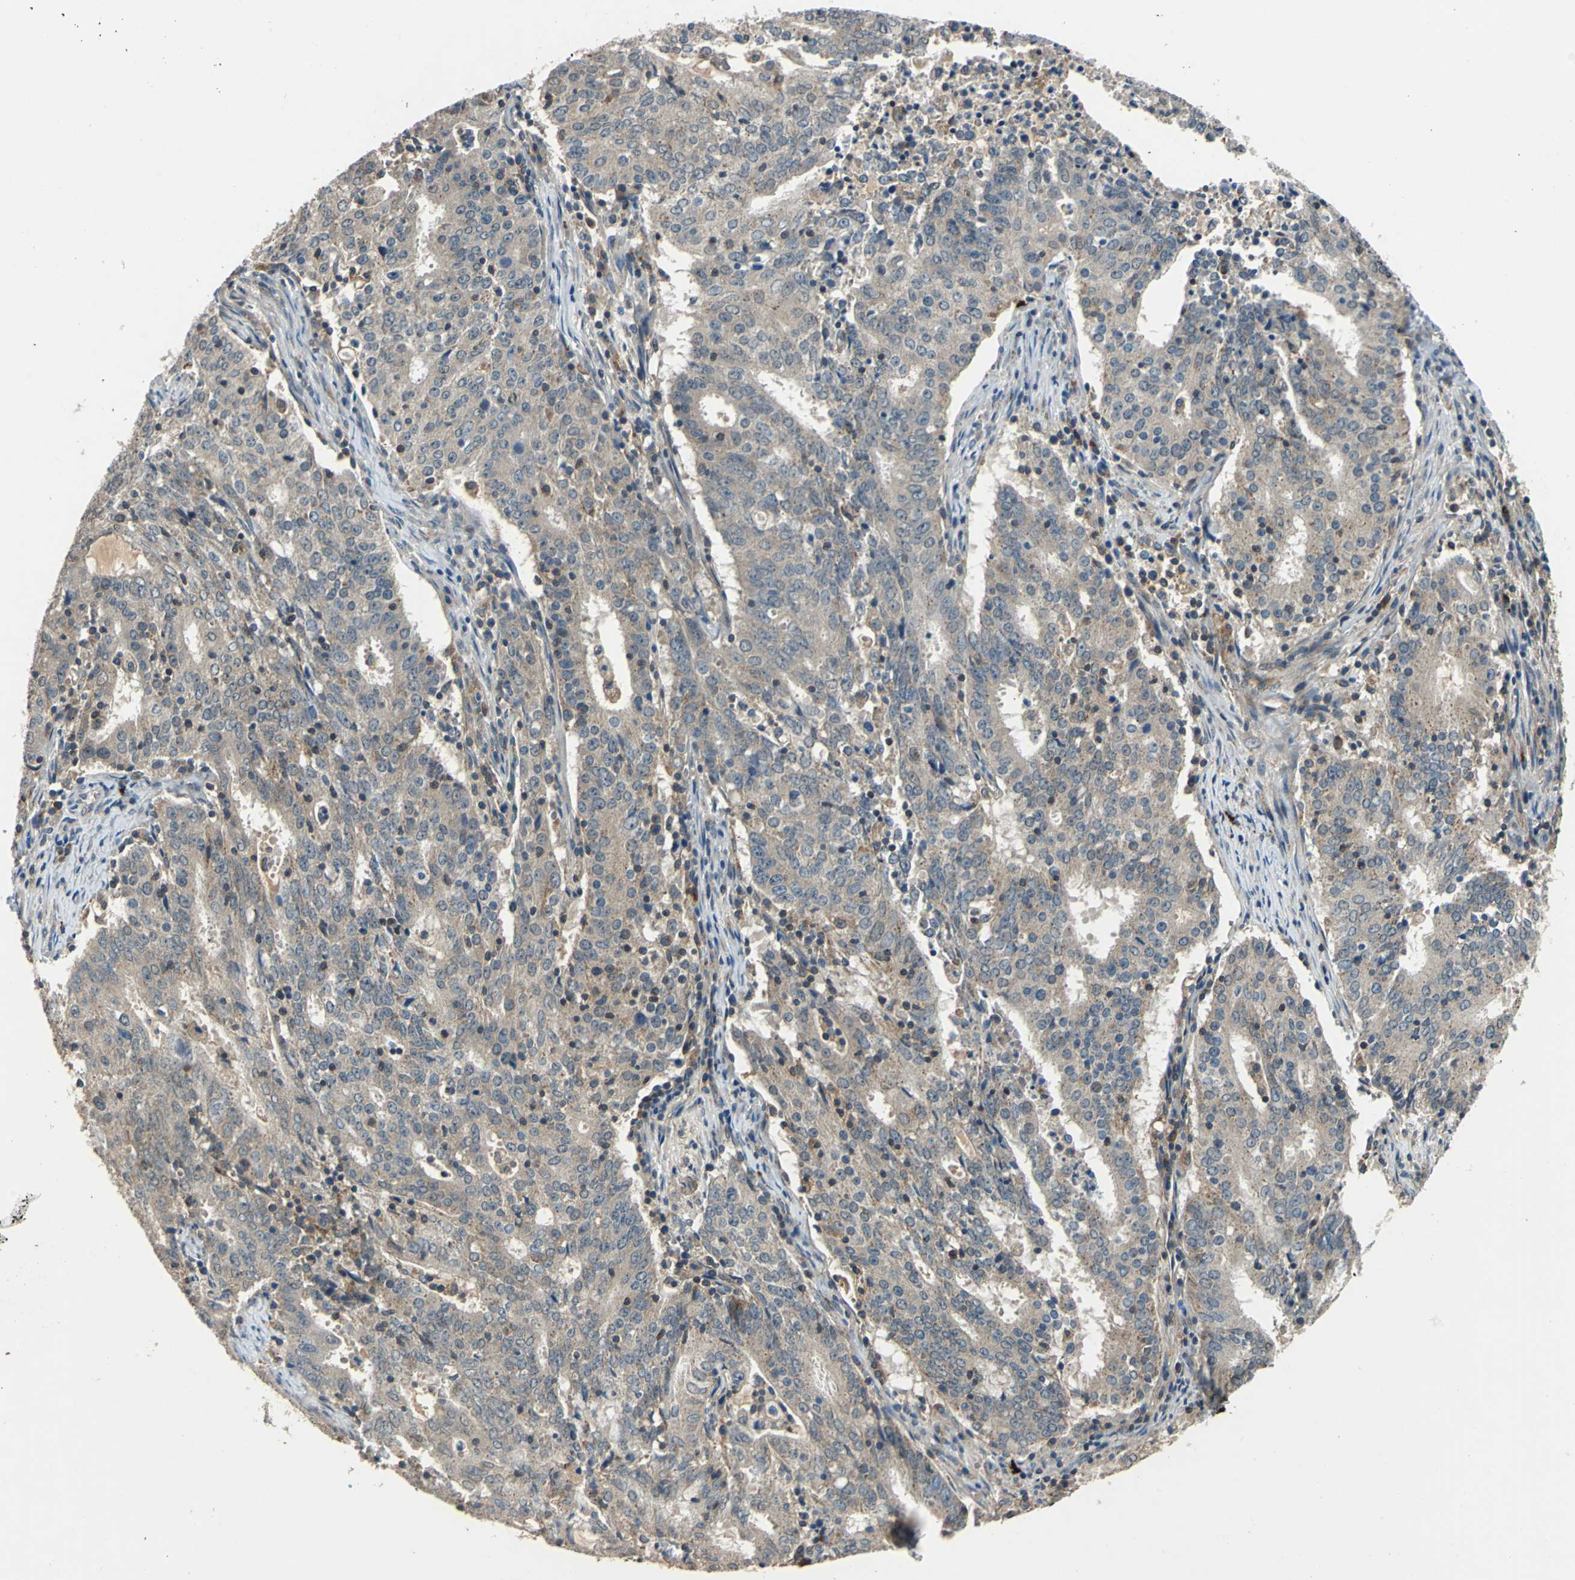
{"staining": {"intensity": "weak", "quantity": ">75%", "location": "cytoplasmic/membranous"}, "tissue": "cervical cancer", "cell_type": "Tumor cells", "image_type": "cancer", "snomed": [{"axis": "morphology", "description": "Adenocarcinoma, NOS"}, {"axis": "topography", "description": "Cervix"}], "caption": "This is an image of immunohistochemistry staining of cervical cancer (adenocarcinoma), which shows weak staining in the cytoplasmic/membranous of tumor cells.", "gene": "SLC19A2", "patient": {"sex": "female", "age": 44}}